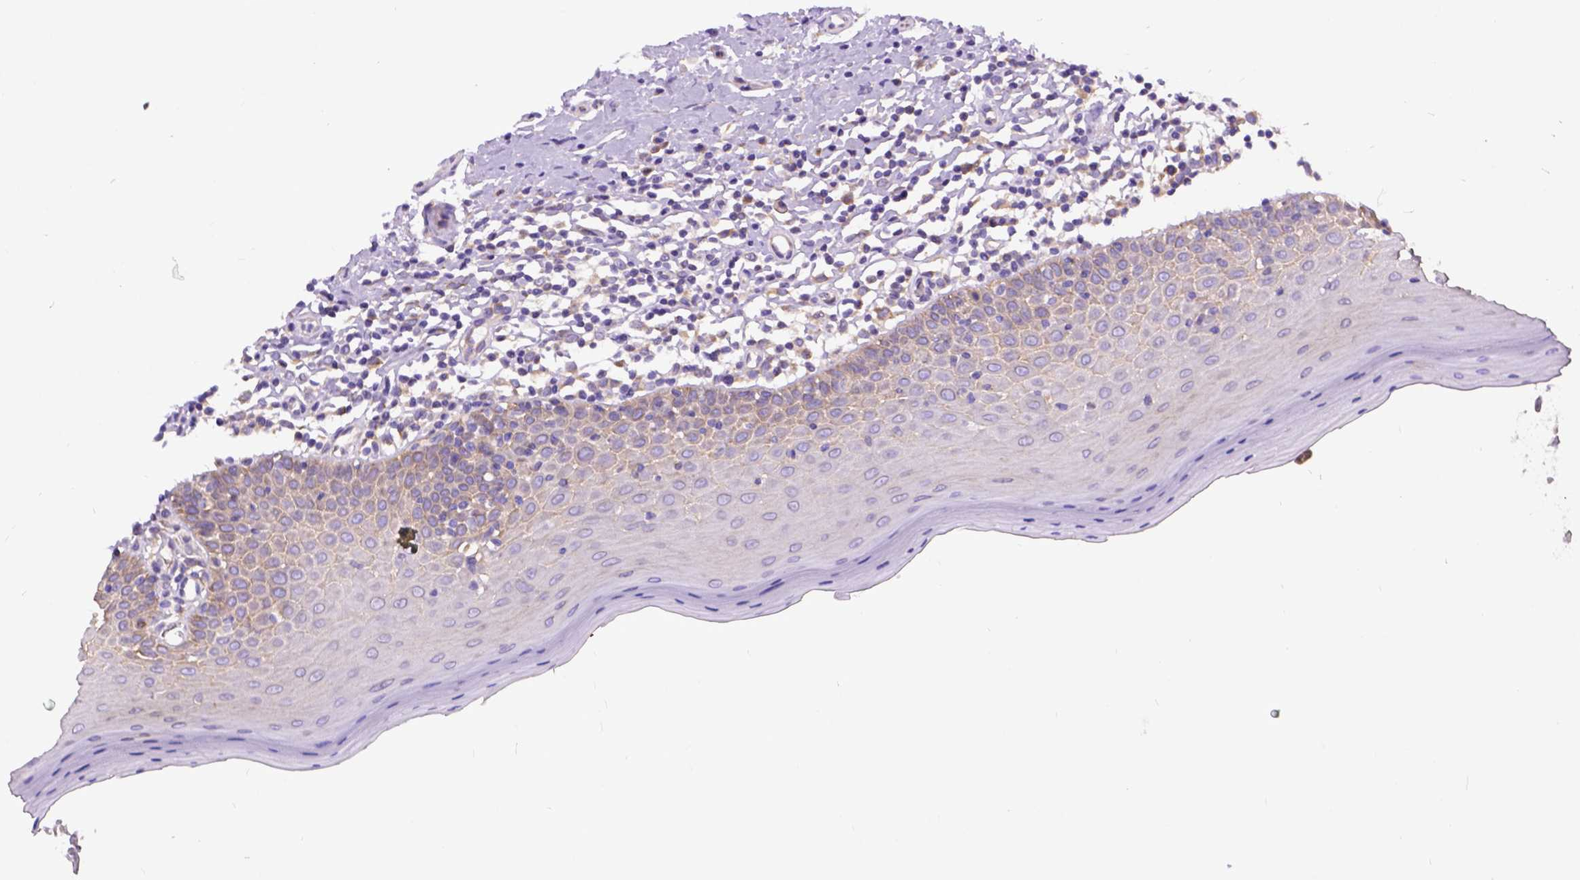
{"staining": {"intensity": "weak", "quantity": "<25%", "location": "cytoplasmic/membranous"}, "tissue": "oral mucosa", "cell_type": "Squamous epithelial cells", "image_type": "normal", "snomed": [{"axis": "morphology", "description": "Normal tissue, NOS"}, {"axis": "topography", "description": "Oral tissue"}, {"axis": "topography", "description": "Tounge, NOS"}], "caption": "Micrograph shows no significant protein positivity in squamous epithelial cells of normal oral mucosa. (Stains: DAB immunohistochemistry (IHC) with hematoxylin counter stain, Microscopy: brightfield microscopy at high magnification).", "gene": "CFAP54", "patient": {"sex": "female", "age": 58}}